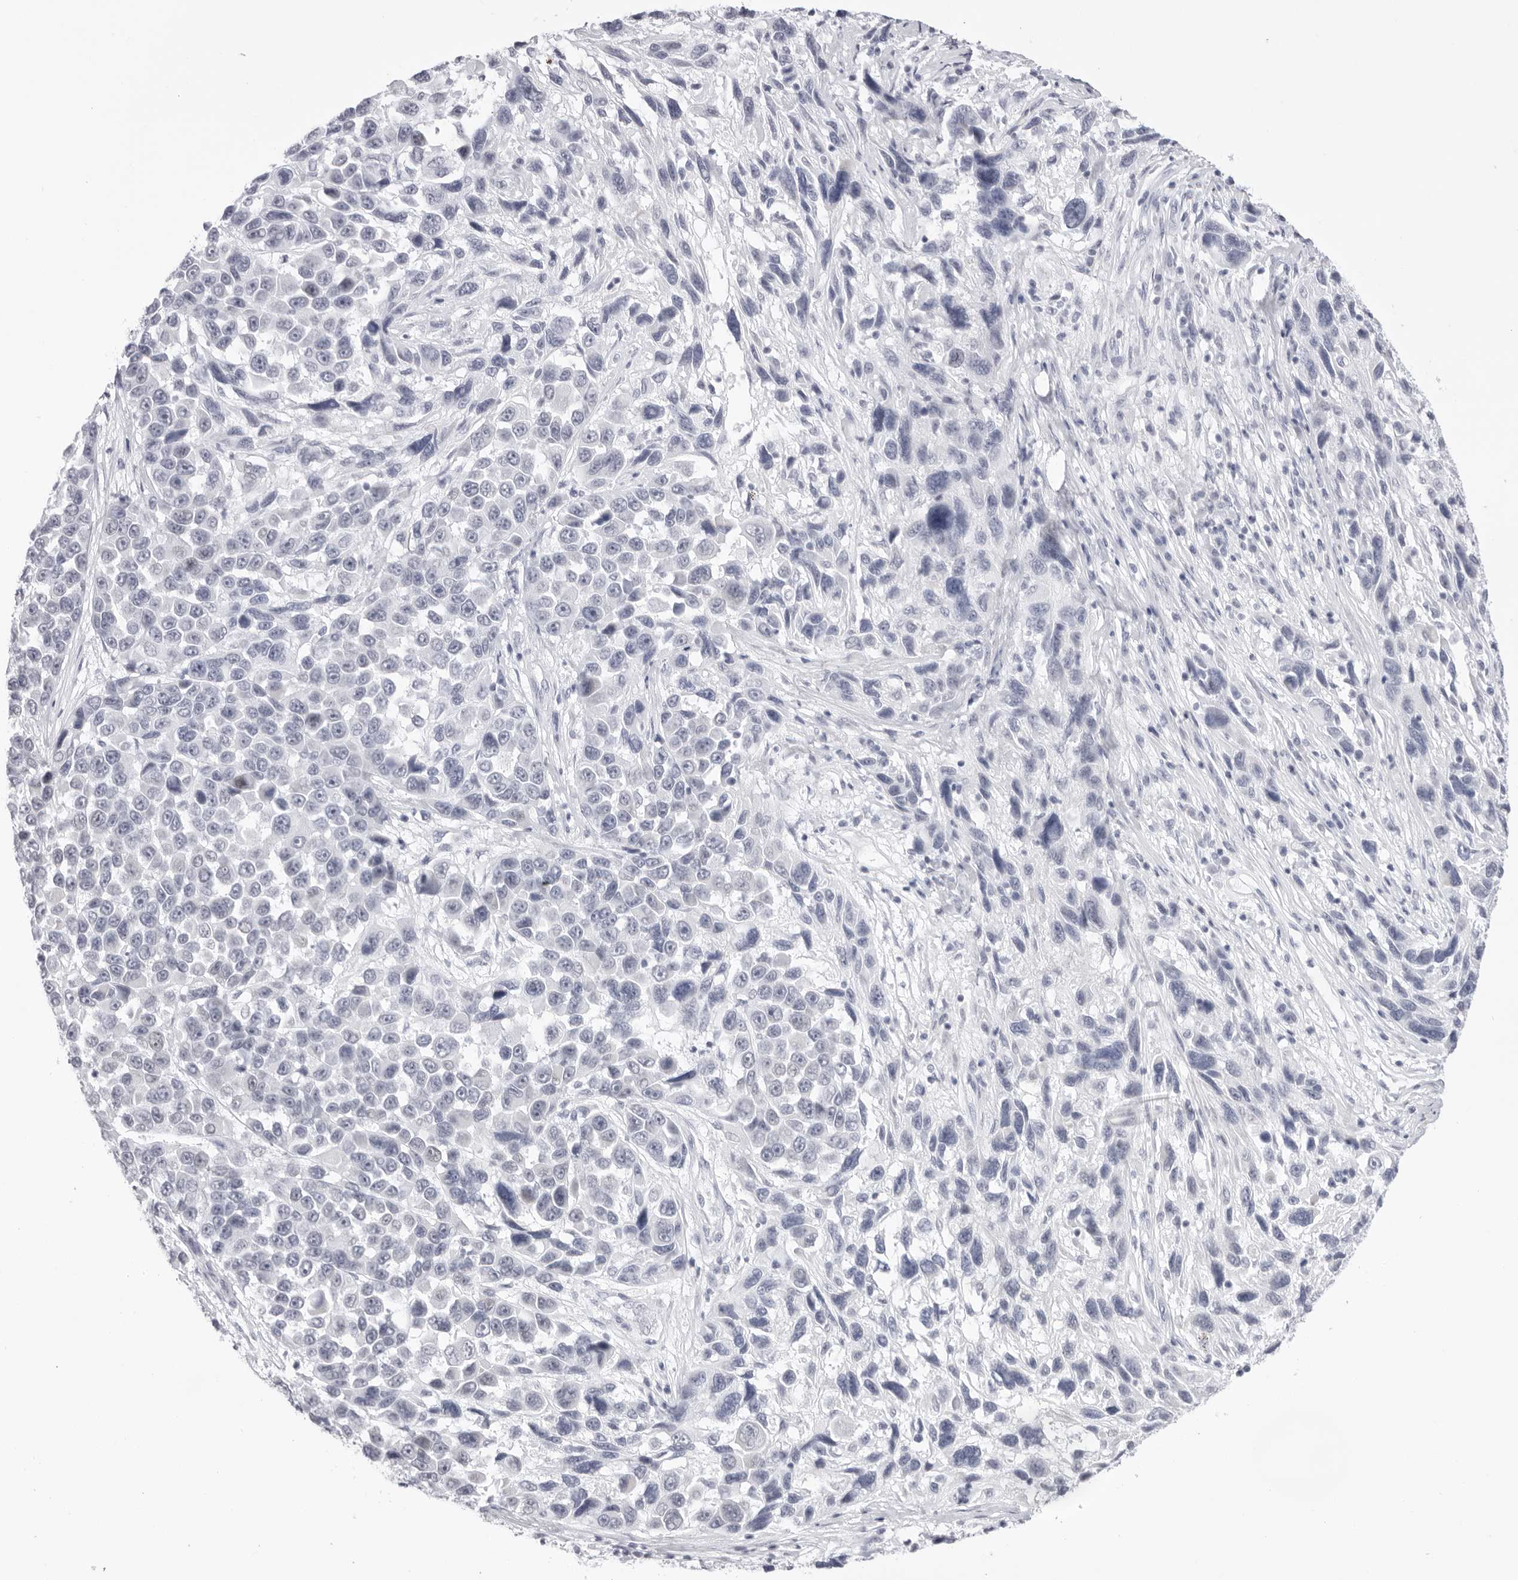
{"staining": {"intensity": "negative", "quantity": "none", "location": "none"}, "tissue": "melanoma", "cell_type": "Tumor cells", "image_type": "cancer", "snomed": [{"axis": "morphology", "description": "Malignant melanoma, NOS"}, {"axis": "topography", "description": "Skin"}], "caption": "Immunohistochemical staining of human melanoma exhibits no significant staining in tumor cells.", "gene": "KLK12", "patient": {"sex": "male", "age": 53}}